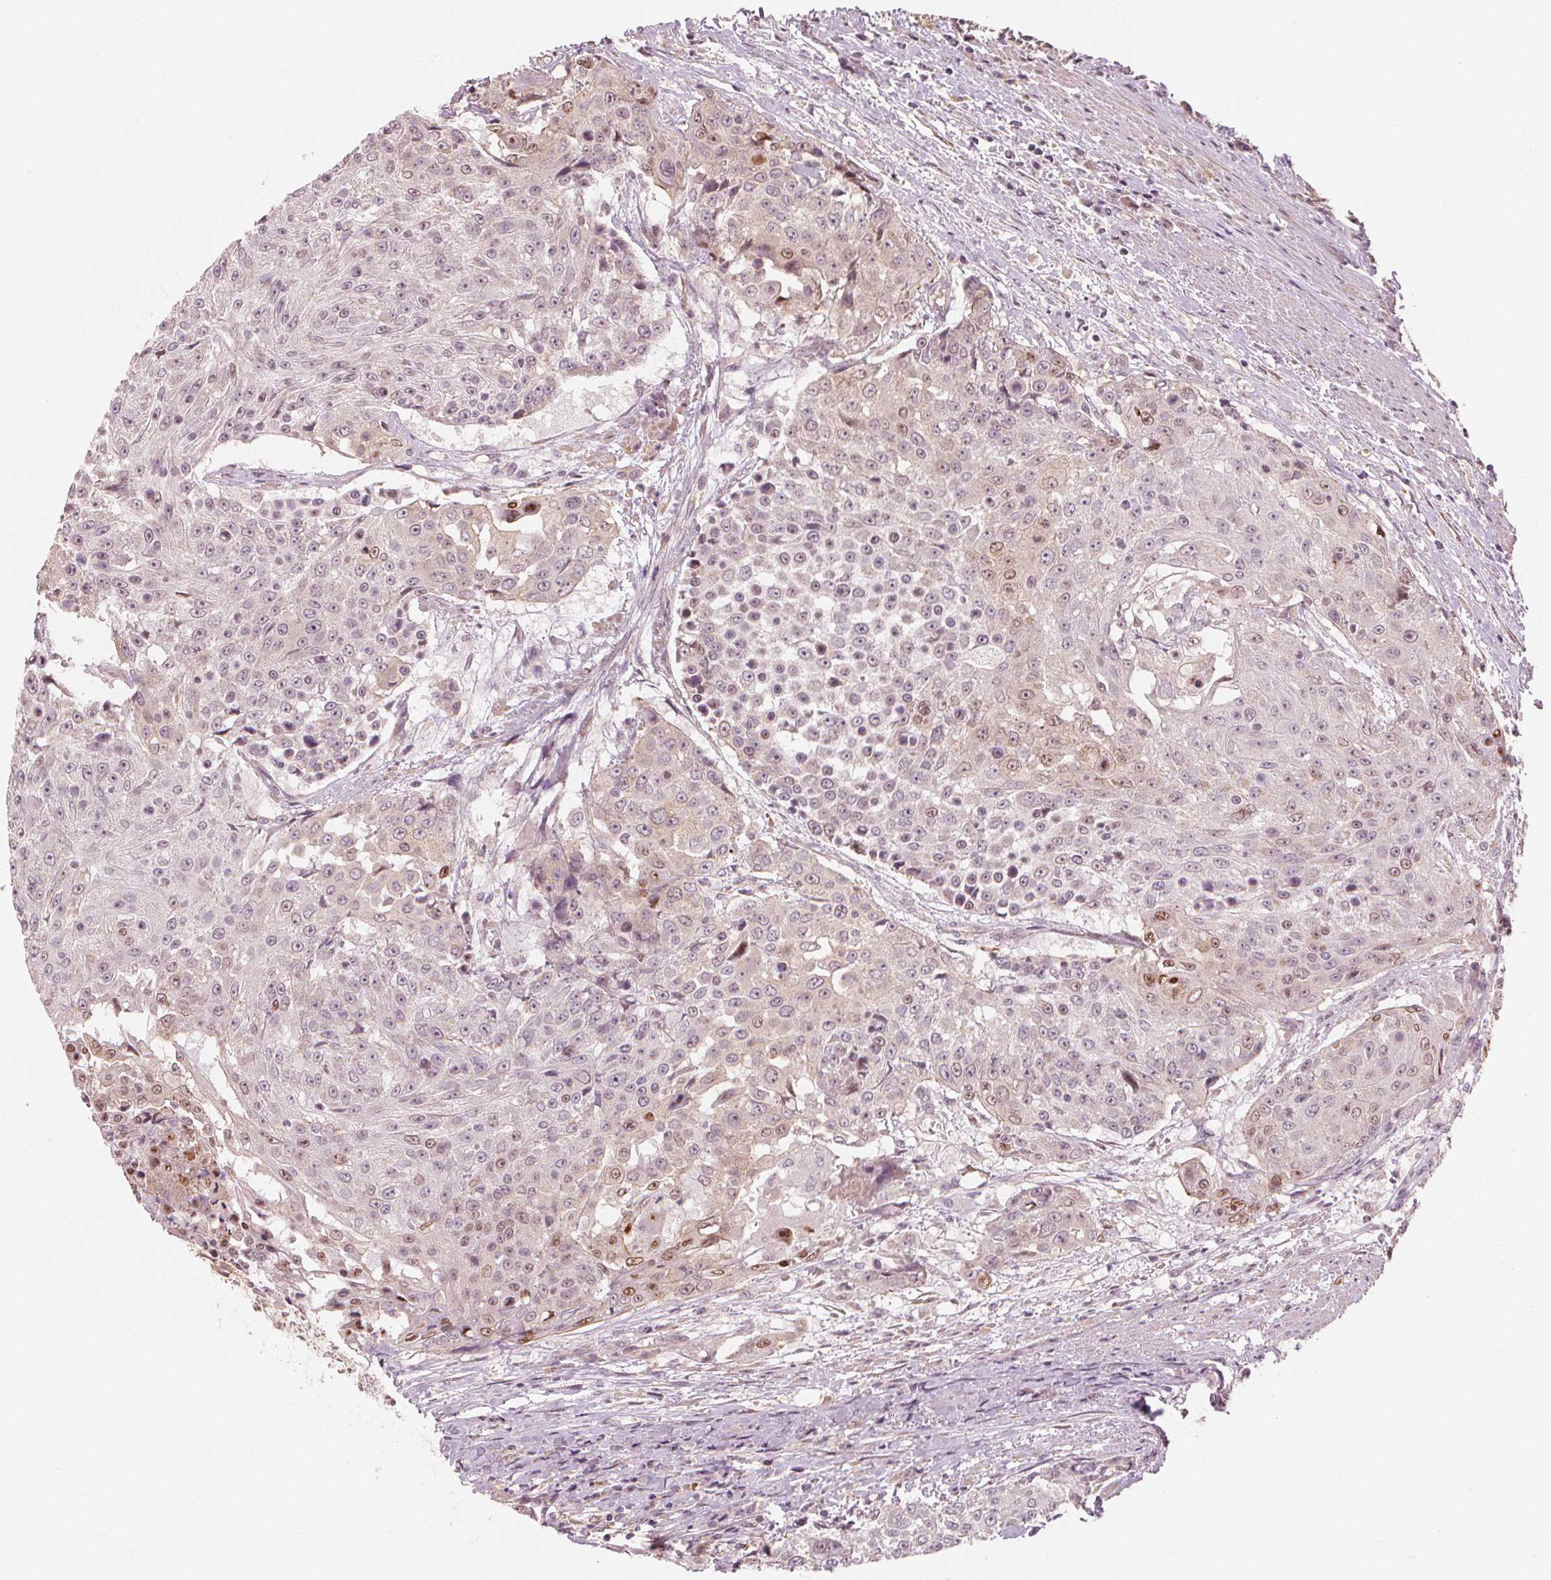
{"staining": {"intensity": "moderate", "quantity": "<25%", "location": "nuclear"}, "tissue": "urothelial cancer", "cell_type": "Tumor cells", "image_type": "cancer", "snomed": [{"axis": "morphology", "description": "Urothelial carcinoma, High grade"}, {"axis": "topography", "description": "Urinary bladder"}], "caption": "Protein positivity by immunohistochemistry exhibits moderate nuclear staining in approximately <25% of tumor cells in urothelial cancer. The protein of interest is stained brown, and the nuclei are stained in blue (DAB IHC with brightfield microscopy, high magnification).", "gene": "CLBA1", "patient": {"sex": "female", "age": 63}}